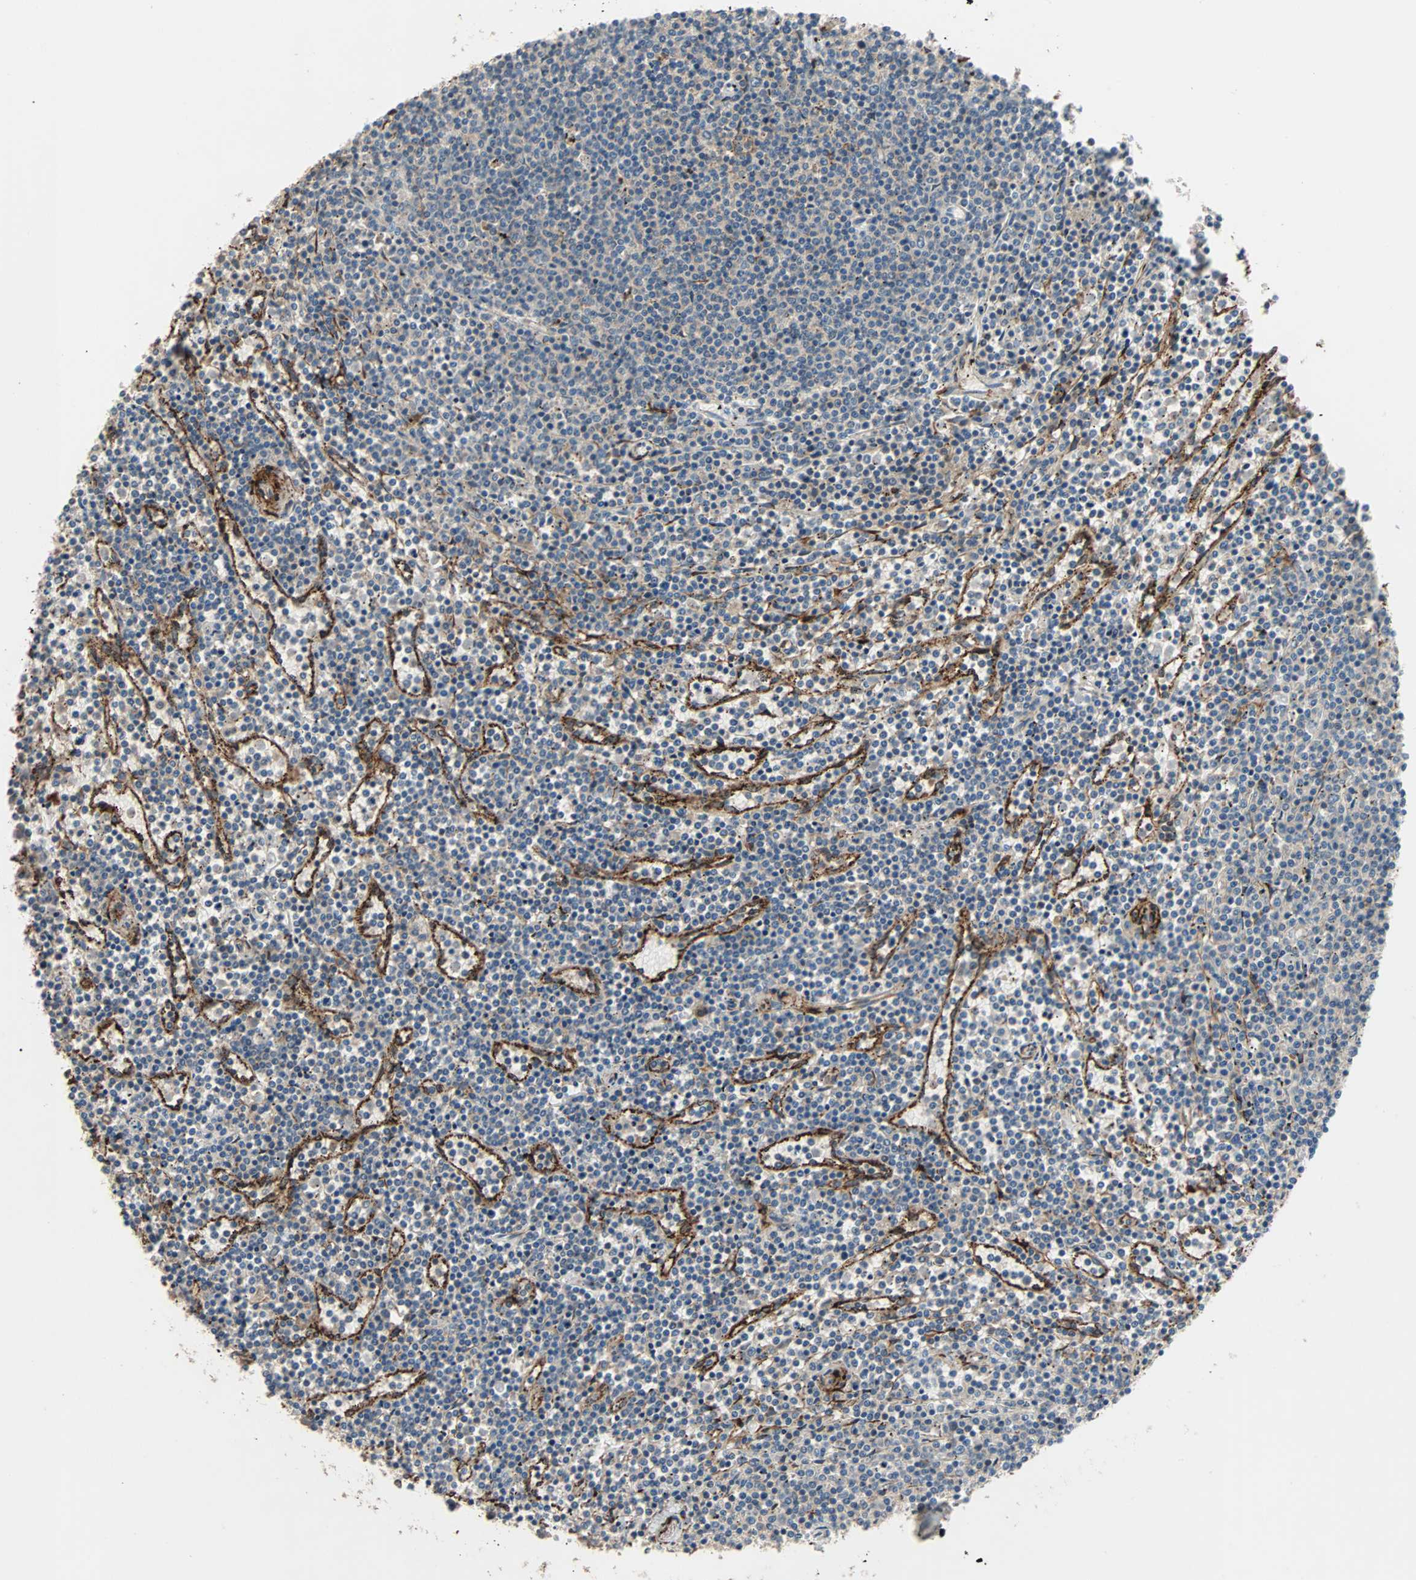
{"staining": {"intensity": "weak", "quantity": "25%-75%", "location": "cytoplasmic/membranous"}, "tissue": "lymphoma", "cell_type": "Tumor cells", "image_type": "cancer", "snomed": [{"axis": "morphology", "description": "Malignant lymphoma, non-Hodgkin's type, Low grade"}, {"axis": "topography", "description": "Spleen"}], "caption": "DAB (3,3'-diaminobenzidine) immunohistochemical staining of lymphoma exhibits weak cytoplasmic/membranous protein positivity in approximately 25%-75% of tumor cells.", "gene": "XYLT1", "patient": {"sex": "female", "age": 50}}